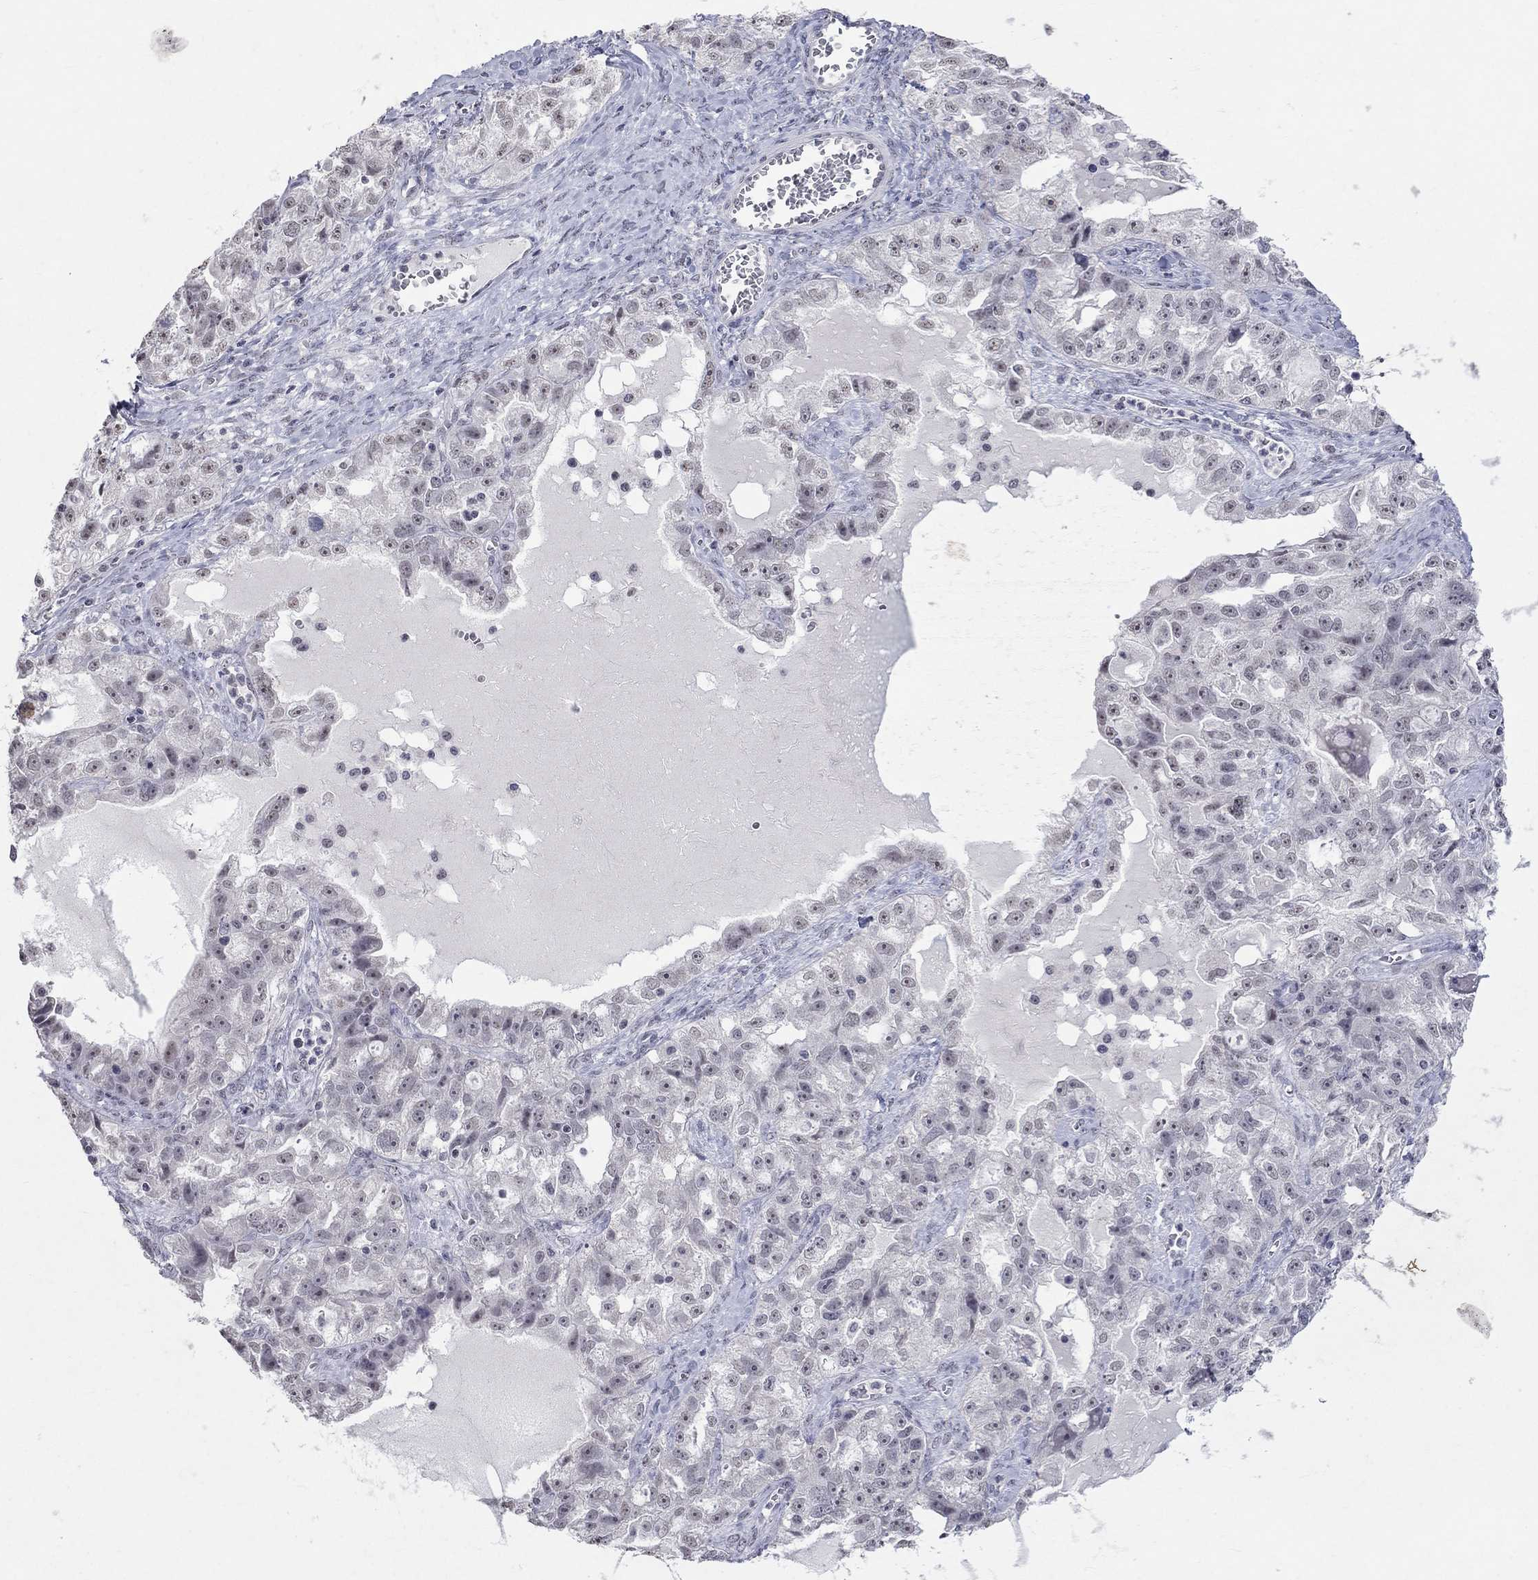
{"staining": {"intensity": "negative", "quantity": "none", "location": "none"}, "tissue": "ovarian cancer", "cell_type": "Tumor cells", "image_type": "cancer", "snomed": [{"axis": "morphology", "description": "Cystadenocarcinoma, serous, NOS"}, {"axis": "topography", "description": "Ovary"}], "caption": "Tumor cells show no significant protein positivity in ovarian cancer.", "gene": "TMEM143", "patient": {"sex": "female", "age": 51}}